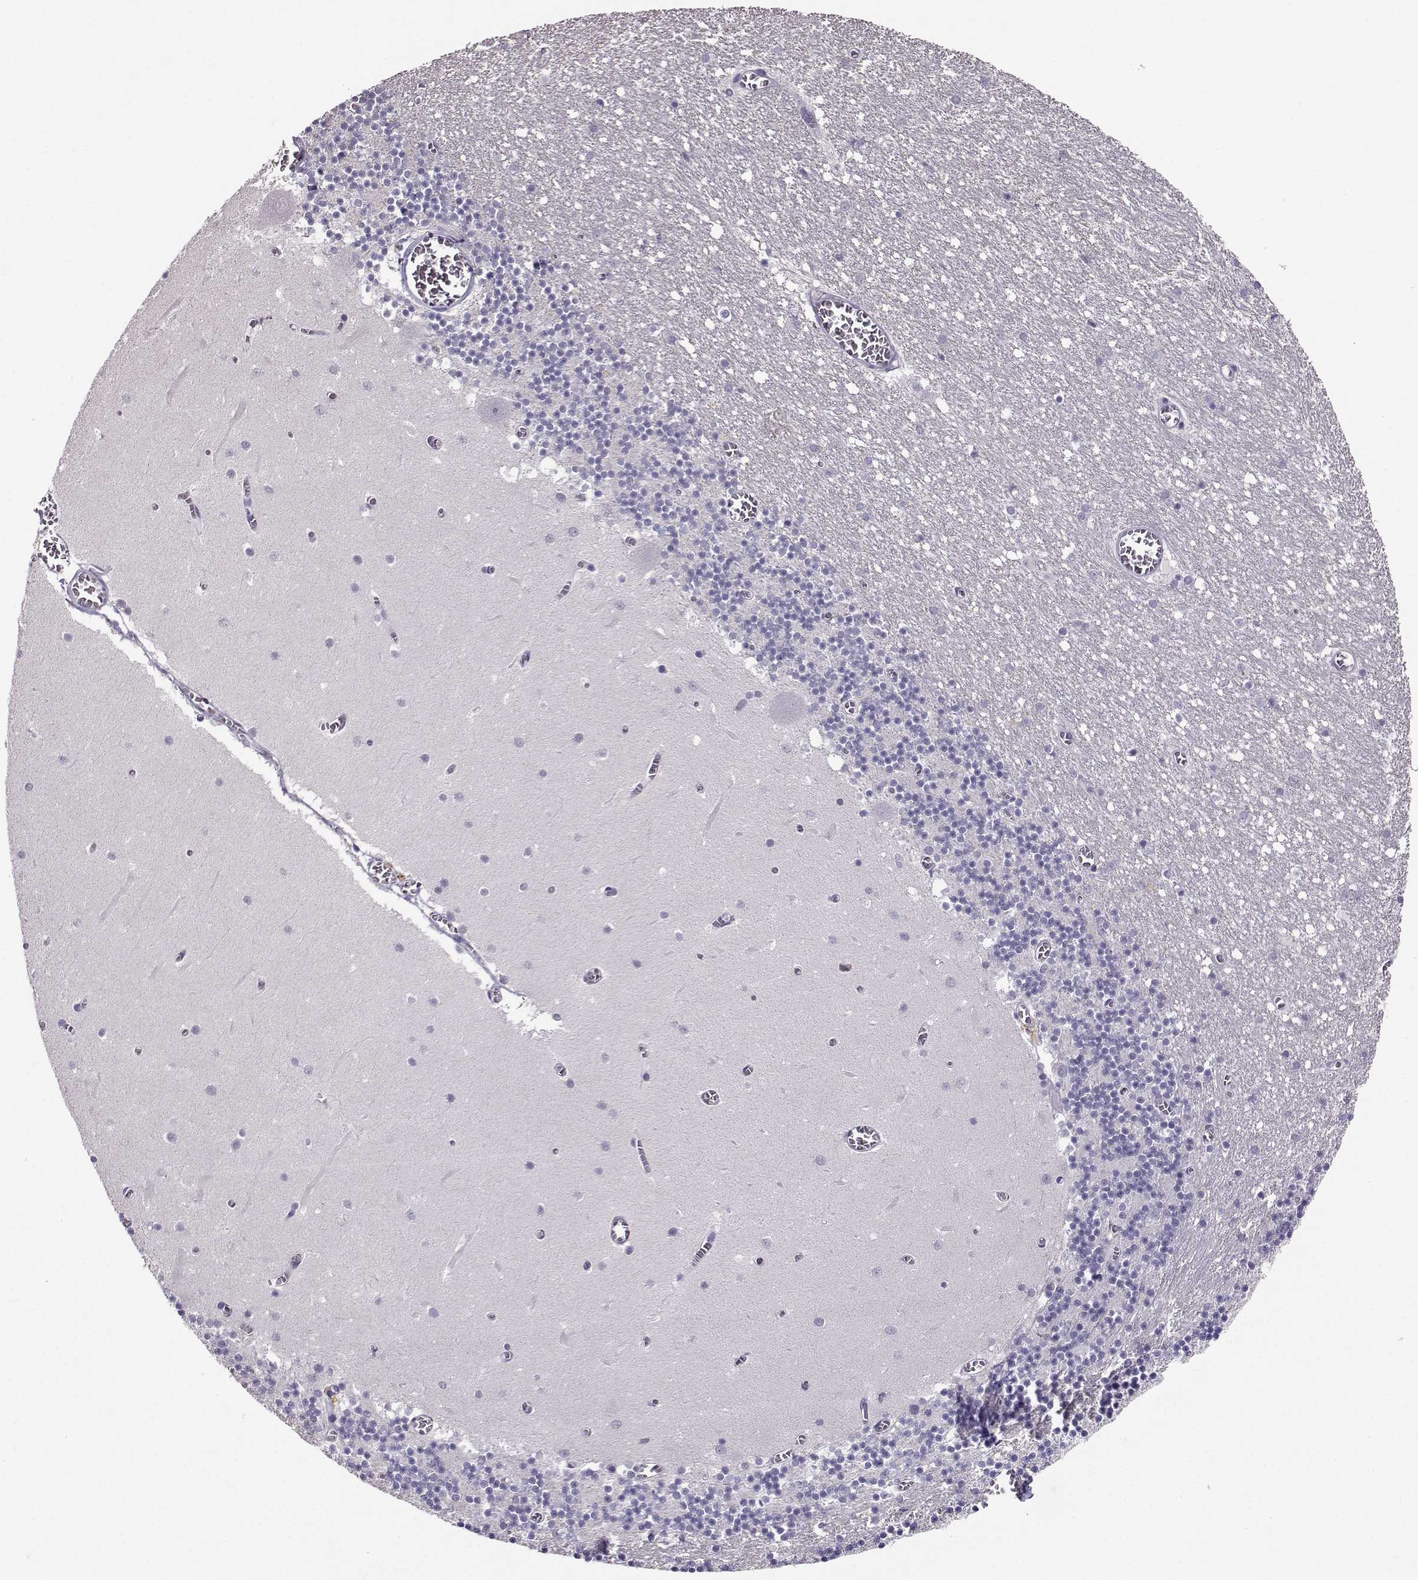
{"staining": {"intensity": "negative", "quantity": "none", "location": "none"}, "tissue": "cerebellum", "cell_type": "Cells in granular layer", "image_type": "normal", "snomed": [{"axis": "morphology", "description": "Normal tissue, NOS"}, {"axis": "topography", "description": "Cerebellum"}], "caption": "Immunohistochemistry micrograph of unremarkable cerebellum: cerebellum stained with DAB (3,3'-diaminobenzidine) shows no significant protein positivity in cells in granular layer.", "gene": "TBR1", "patient": {"sex": "female", "age": 28}}